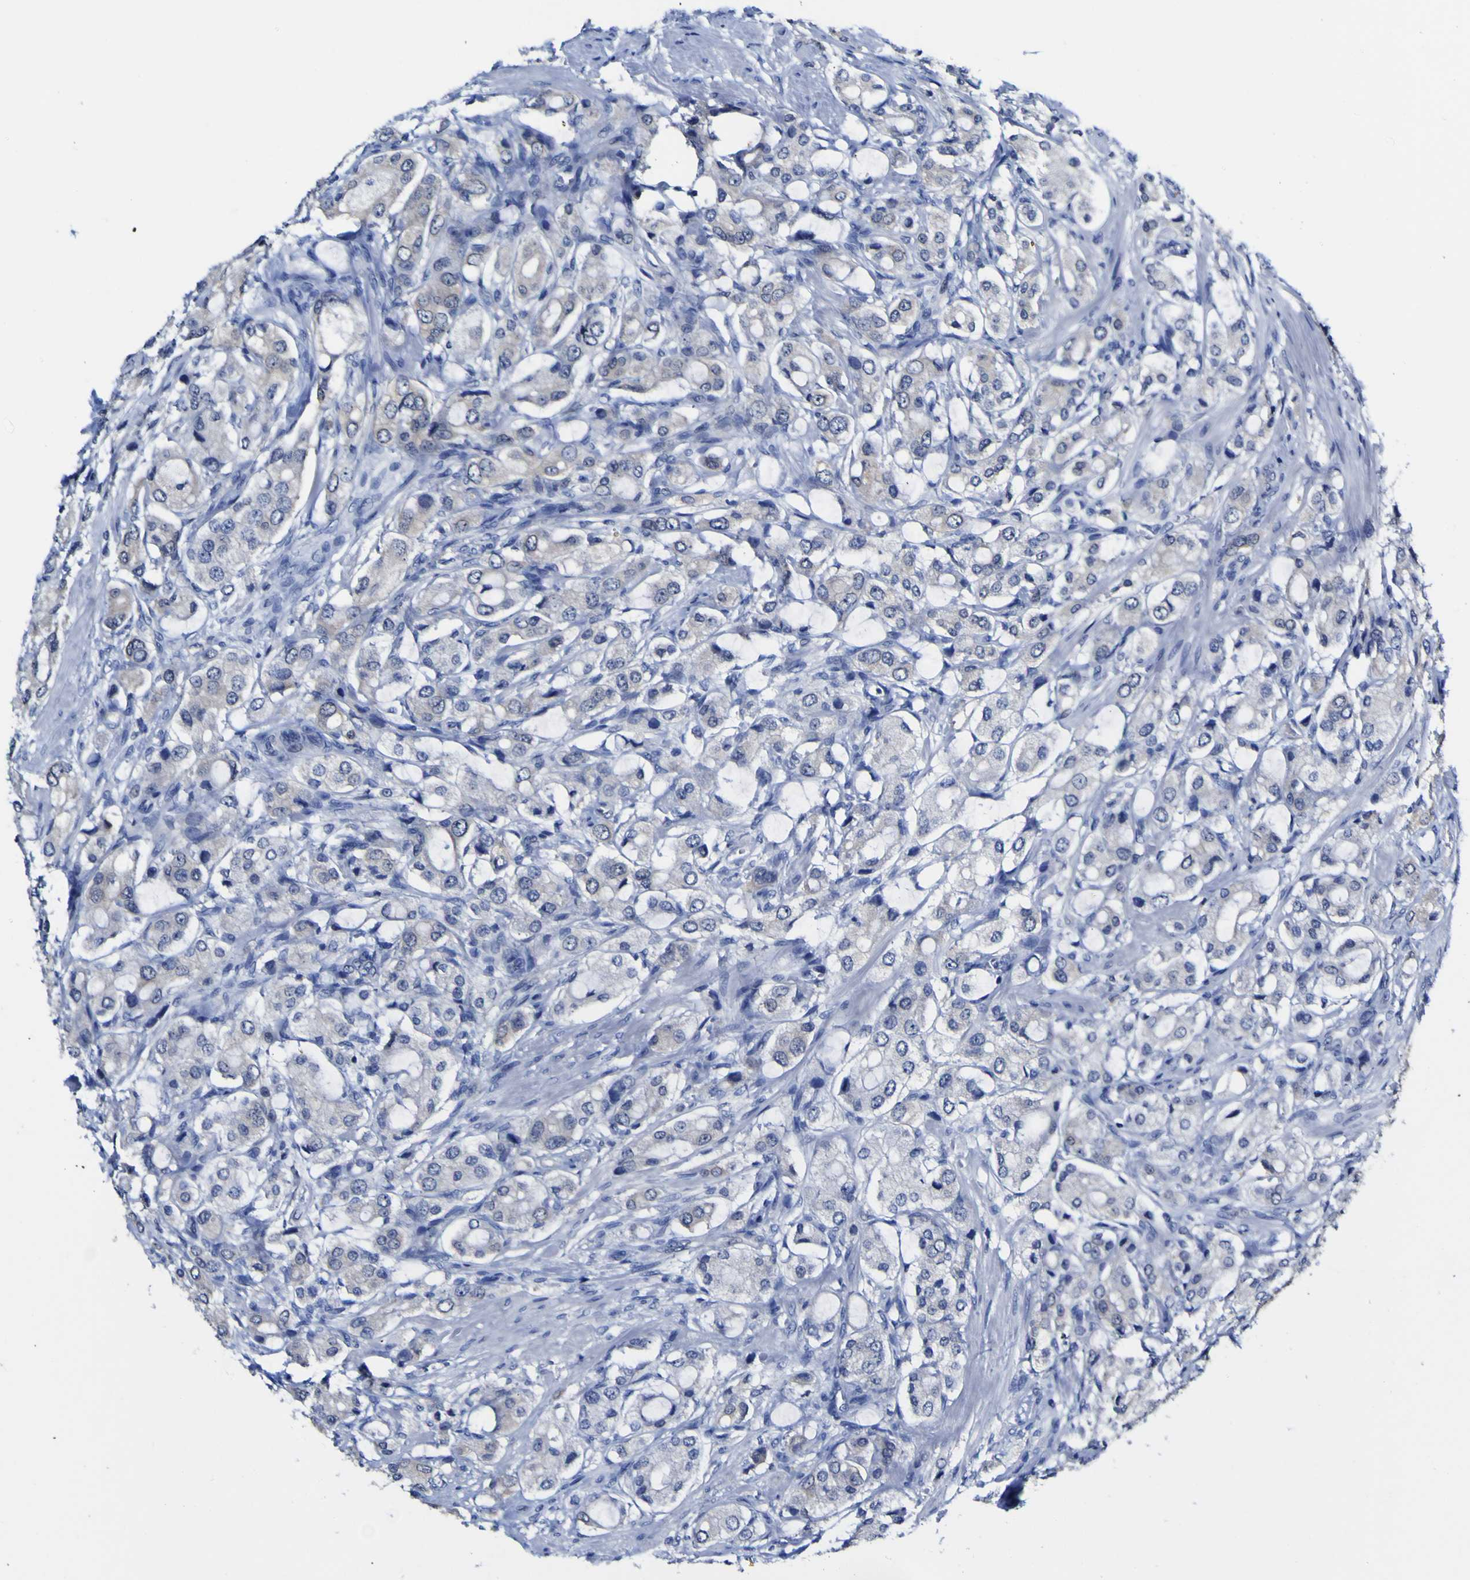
{"staining": {"intensity": "negative", "quantity": "none", "location": "none"}, "tissue": "prostate cancer", "cell_type": "Tumor cells", "image_type": "cancer", "snomed": [{"axis": "morphology", "description": "Adenocarcinoma, High grade"}, {"axis": "topography", "description": "Prostate"}], "caption": "A photomicrograph of human prostate adenocarcinoma (high-grade) is negative for staining in tumor cells.", "gene": "CASP6", "patient": {"sex": "male", "age": 65}}